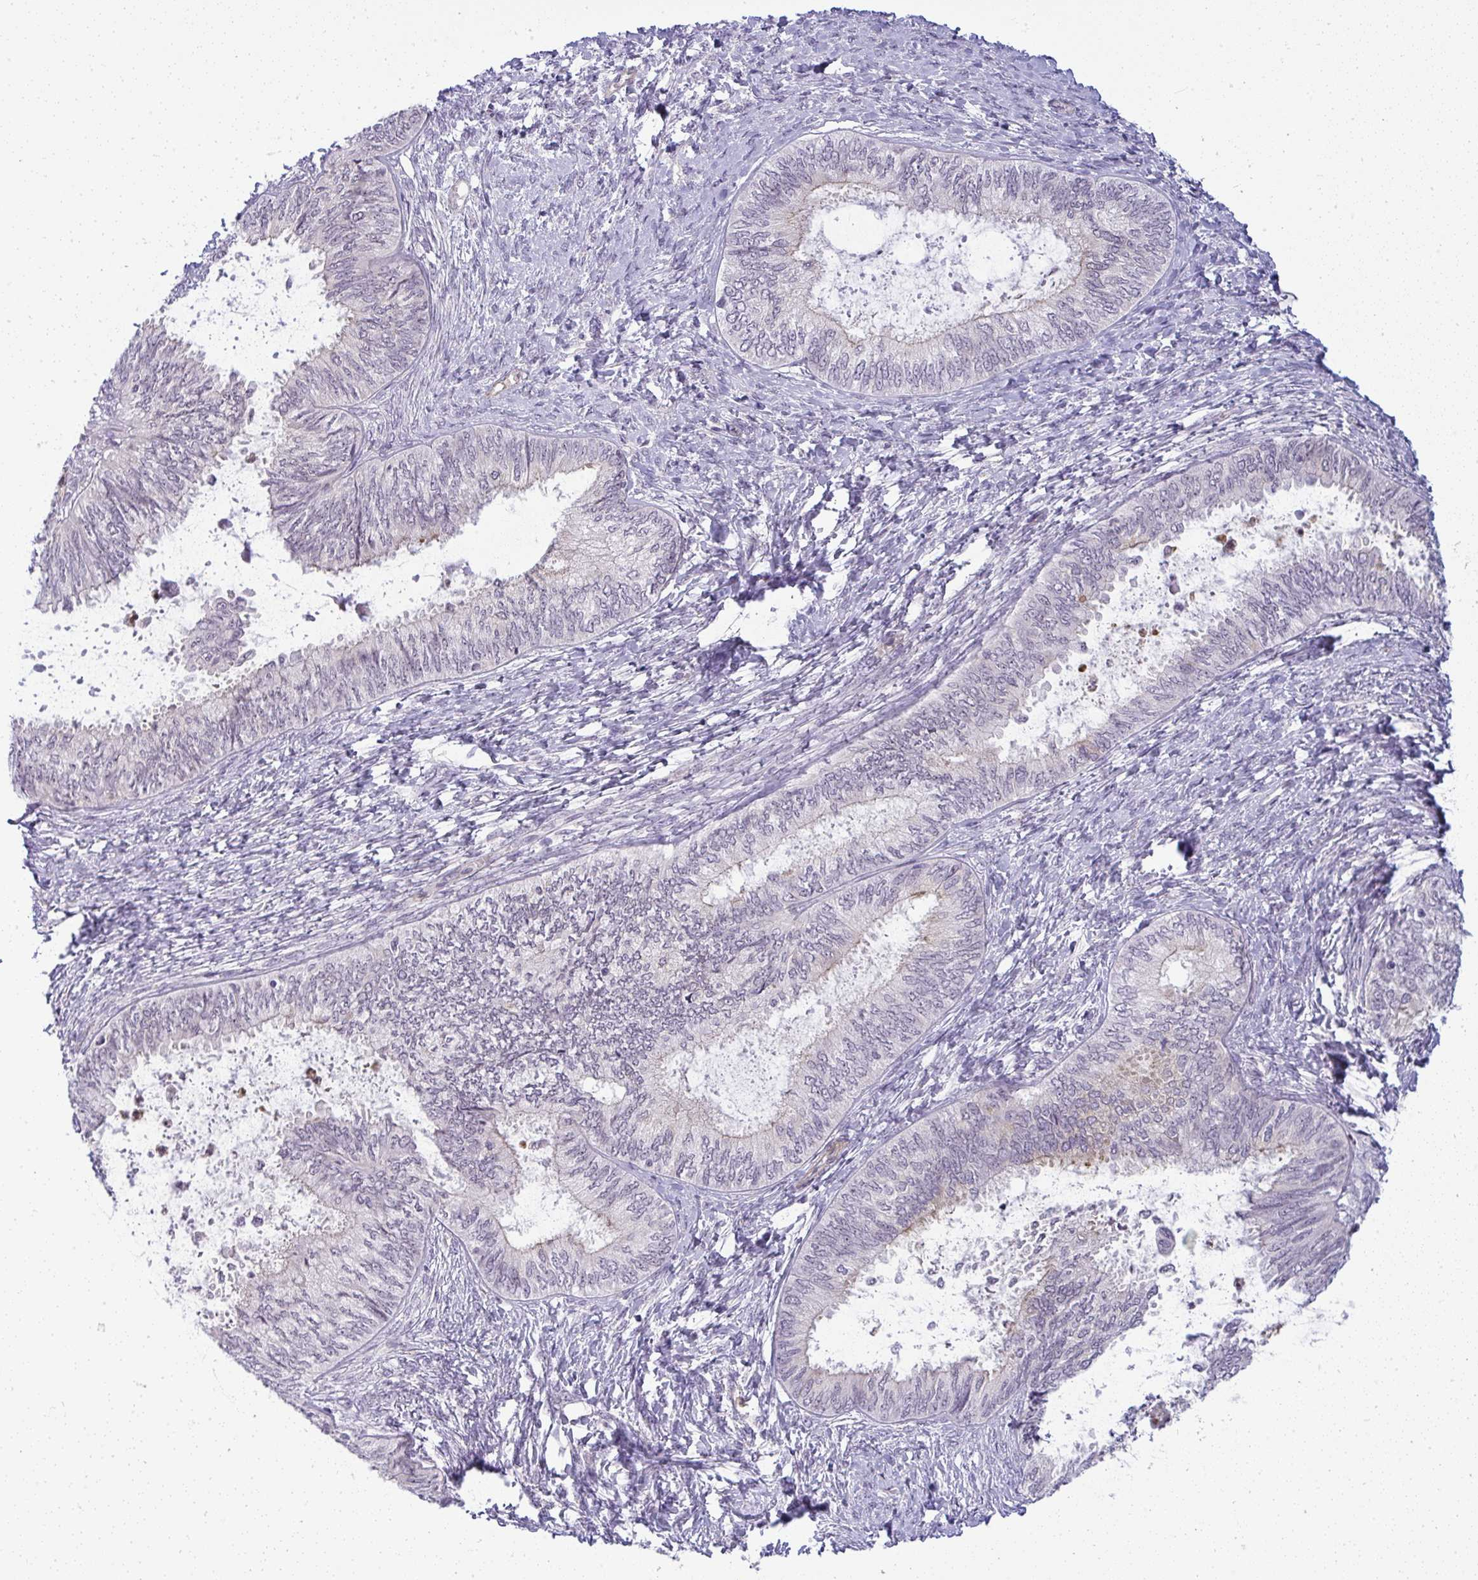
{"staining": {"intensity": "negative", "quantity": "none", "location": "none"}, "tissue": "ovarian cancer", "cell_type": "Tumor cells", "image_type": "cancer", "snomed": [{"axis": "morphology", "description": "Carcinoma, endometroid"}, {"axis": "topography", "description": "Ovary"}], "caption": "Immunohistochemistry (IHC) micrograph of endometroid carcinoma (ovarian) stained for a protein (brown), which demonstrates no positivity in tumor cells.", "gene": "DZIP1", "patient": {"sex": "female", "age": 70}}